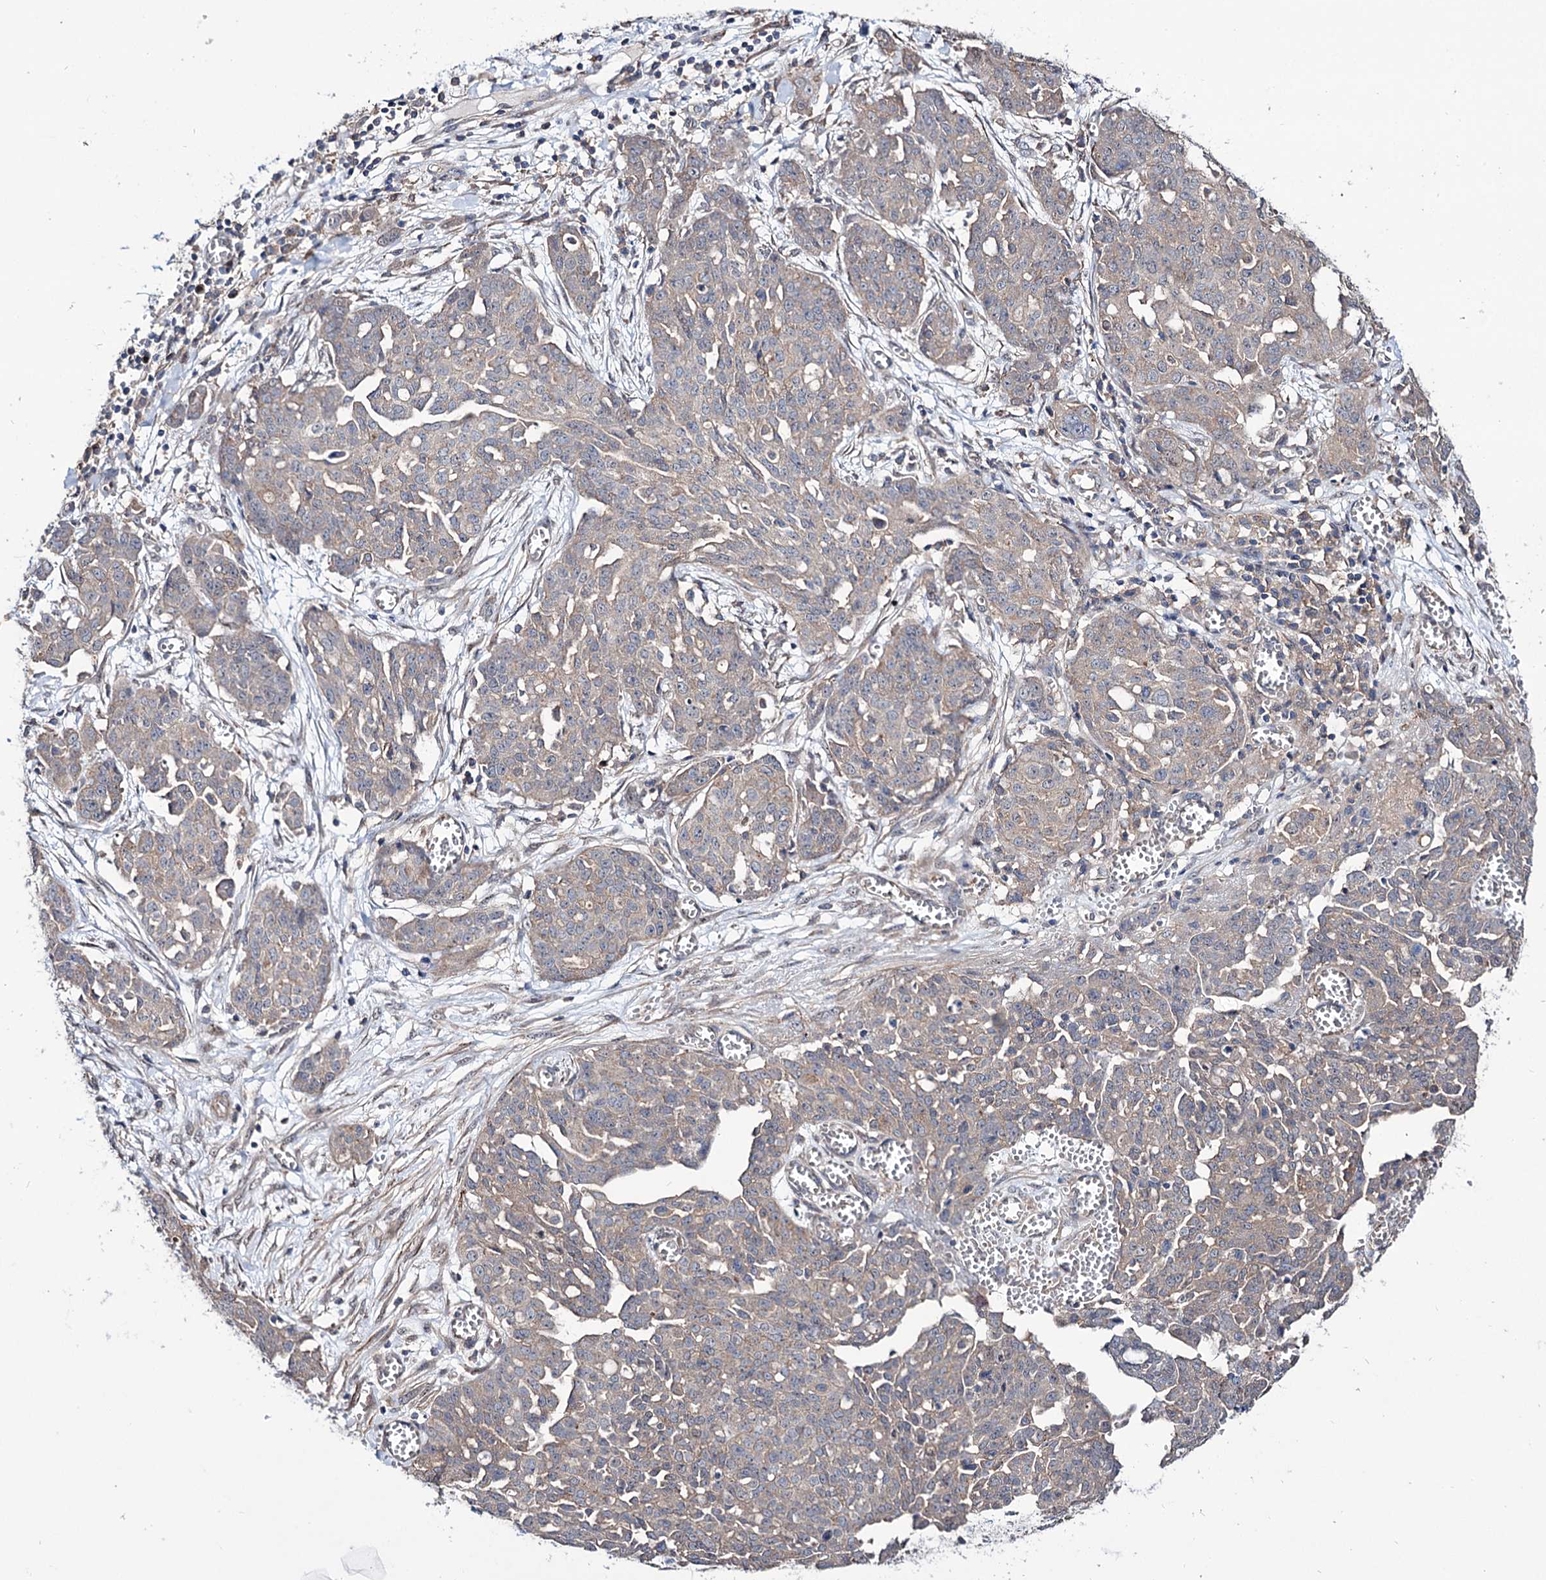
{"staining": {"intensity": "weak", "quantity": "<25%", "location": "cytoplasmic/membranous"}, "tissue": "ovarian cancer", "cell_type": "Tumor cells", "image_type": "cancer", "snomed": [{"axis": "morphology", "description": "Cystadenocarcinoma, serous, NOS"}, {"axis": "topography", "description": "Soft tissue"}, {"axis": "topography", "description": "Ovary"}], "caption": "Immunohistochemistry (IHC) photomicrograph of neoplastic tissue: ovarian serous cystadenocarcinoma stained with DAB (3,3'-diaminobenzidine) reveals no significant protein staining in tumor cells.", "gene": "SEC24A", "patient": {"sex": "female", "age": 57}}